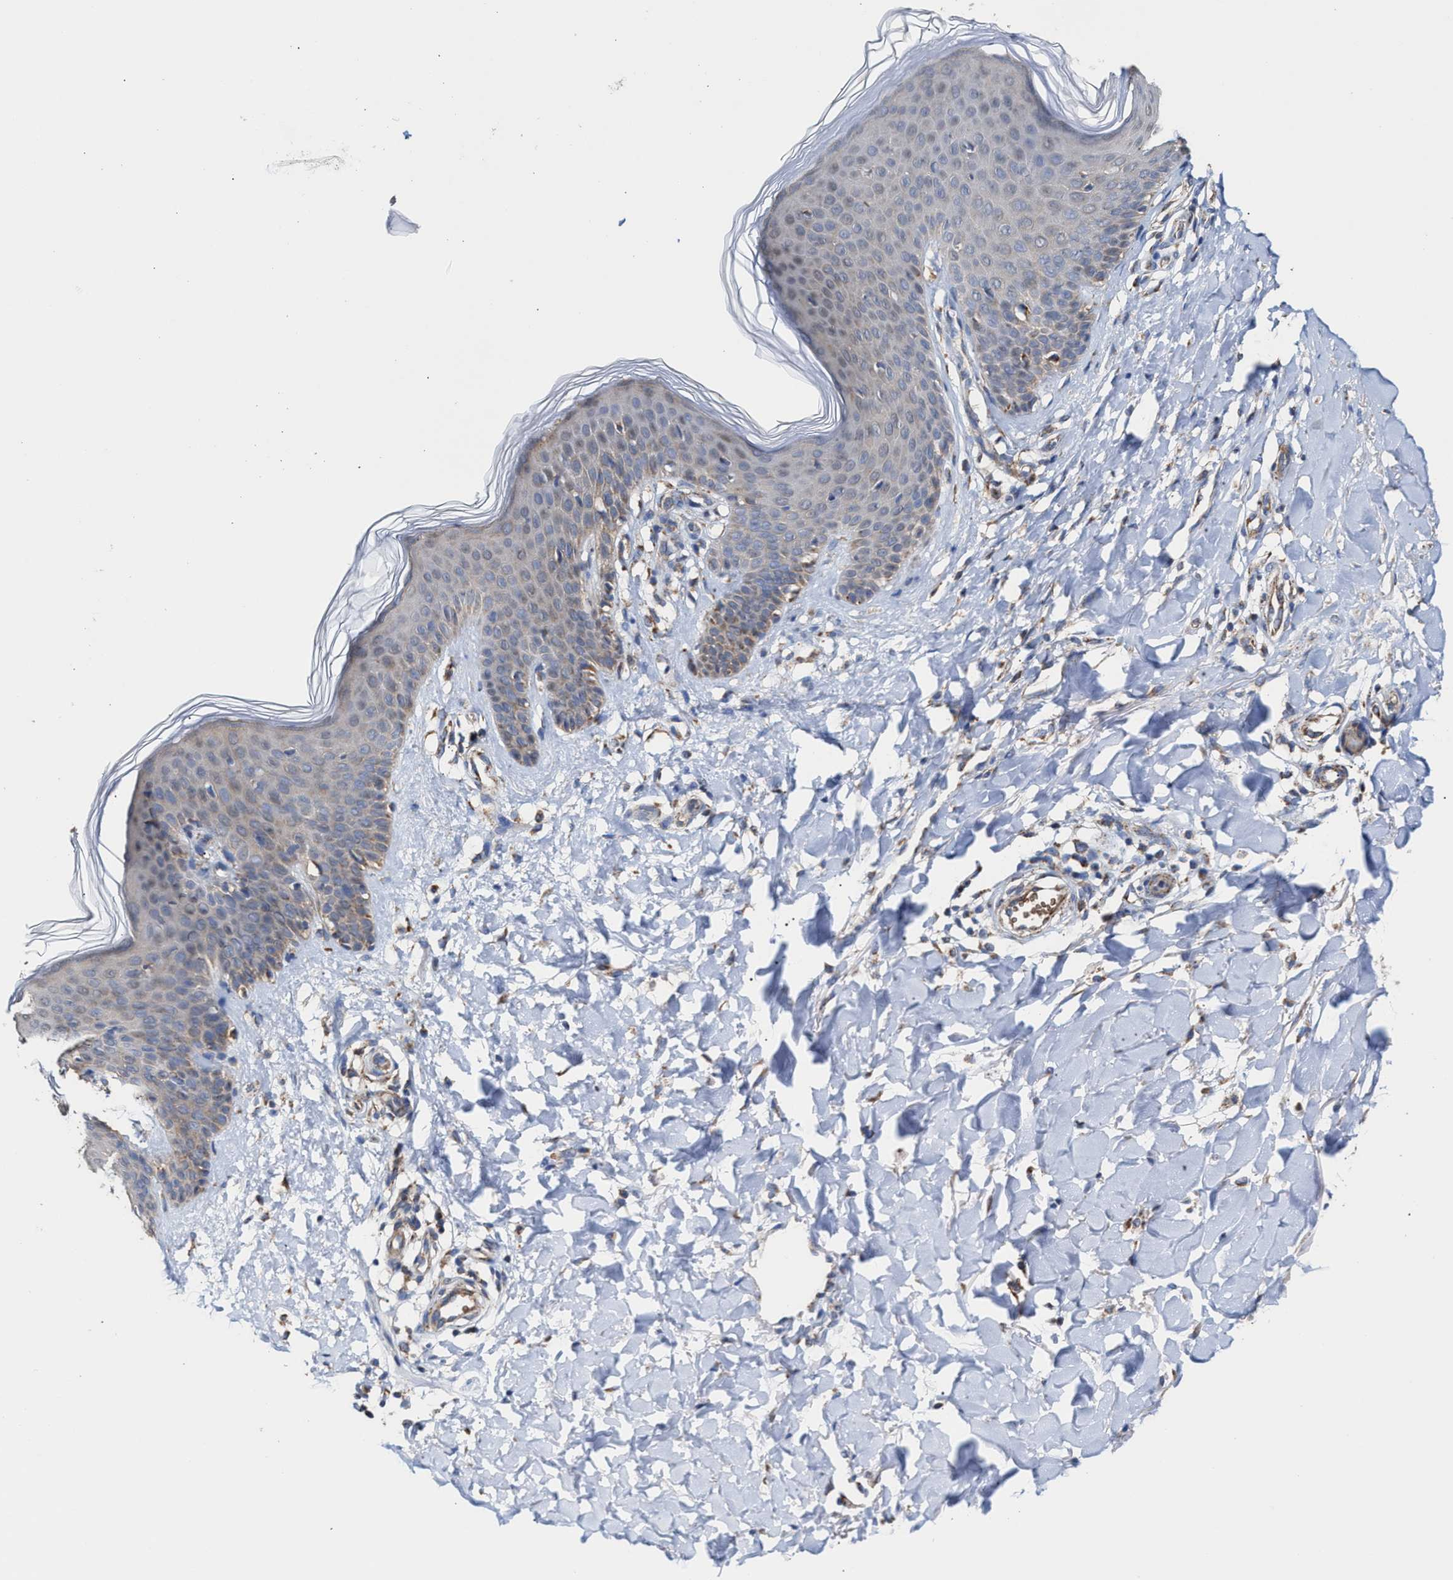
{"staining": {"intensity": "weak", "quantity": "25%-75%", "location": "cytoplasmic/membranous"}, "tissue": "skin", "cell_type": "Fibroblasts", "image_type": "normal", "snomed": [{"axis": "morphology", "description": "Normal tissue, NOS"}, {"axis": "topography", "description": "Skin"}], "caption": "Immunohistochemical staining of normal human skin demonstrates weak cytoplasmic/membranous protein staining in approximately 25%-75% of fibroblasts.", "gene": "MECR", "patient": {"sex": "male", "age": 41}}